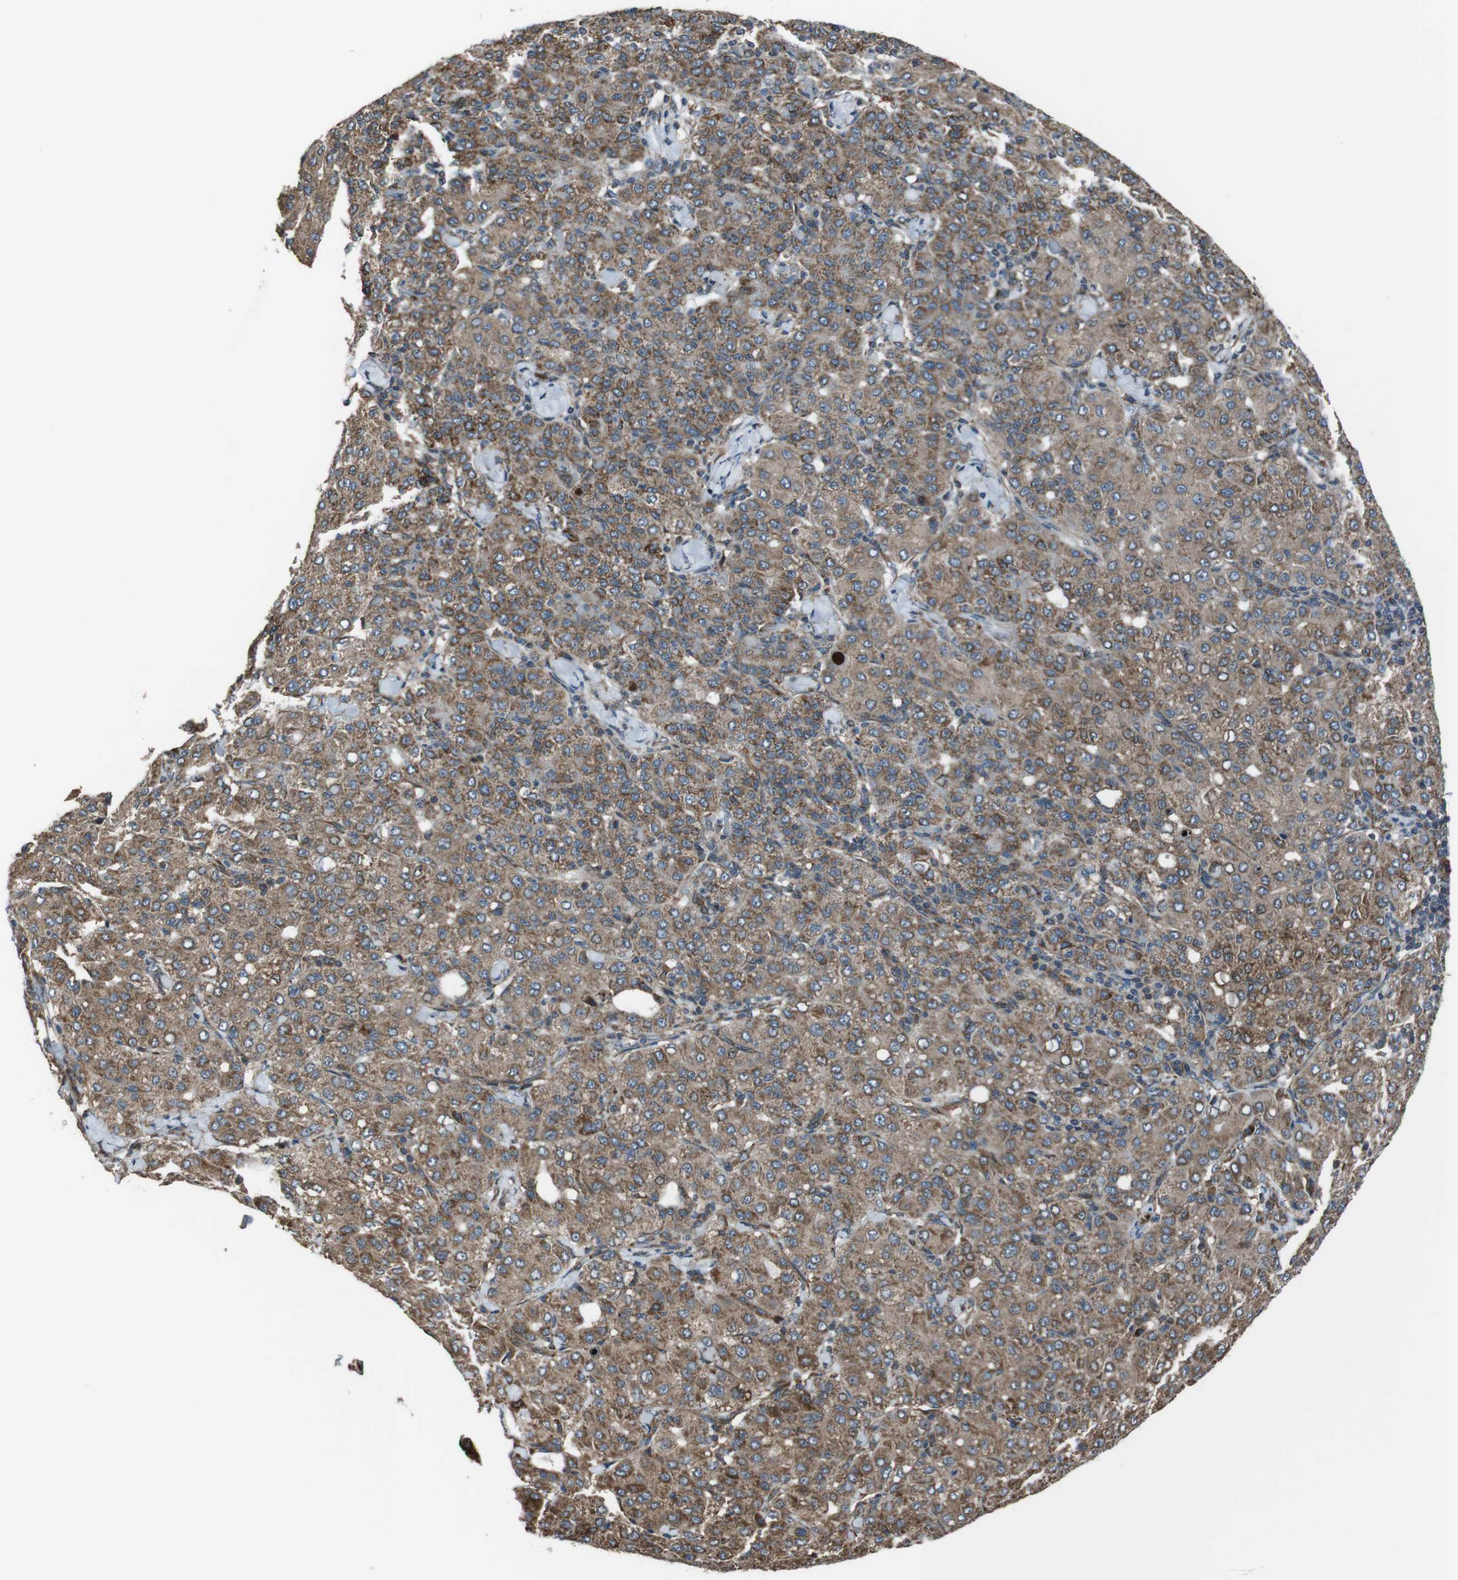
{"staining": {"intensity": "moderate", "quantity": ">75%", "location": "cytoplasmic/membranous"}, "tissue": "liver cancer", "cell_type": "Tumor cells", "image_type": "cancer", "snomed": [{"axis": "morphology", "description": "Carcinoma, Hepatocellular, NOS"}, {"axis": "topography", "description": "Liver"}], "caption": "Tumor cells exhibit medium levels of moderate cytoplasmic/membranous positivity in about >75% of cells in human hepatocellular carcinoma (liver).", "gene": "GIMAP8", "patient": {"sex": "male", "age": 65}}